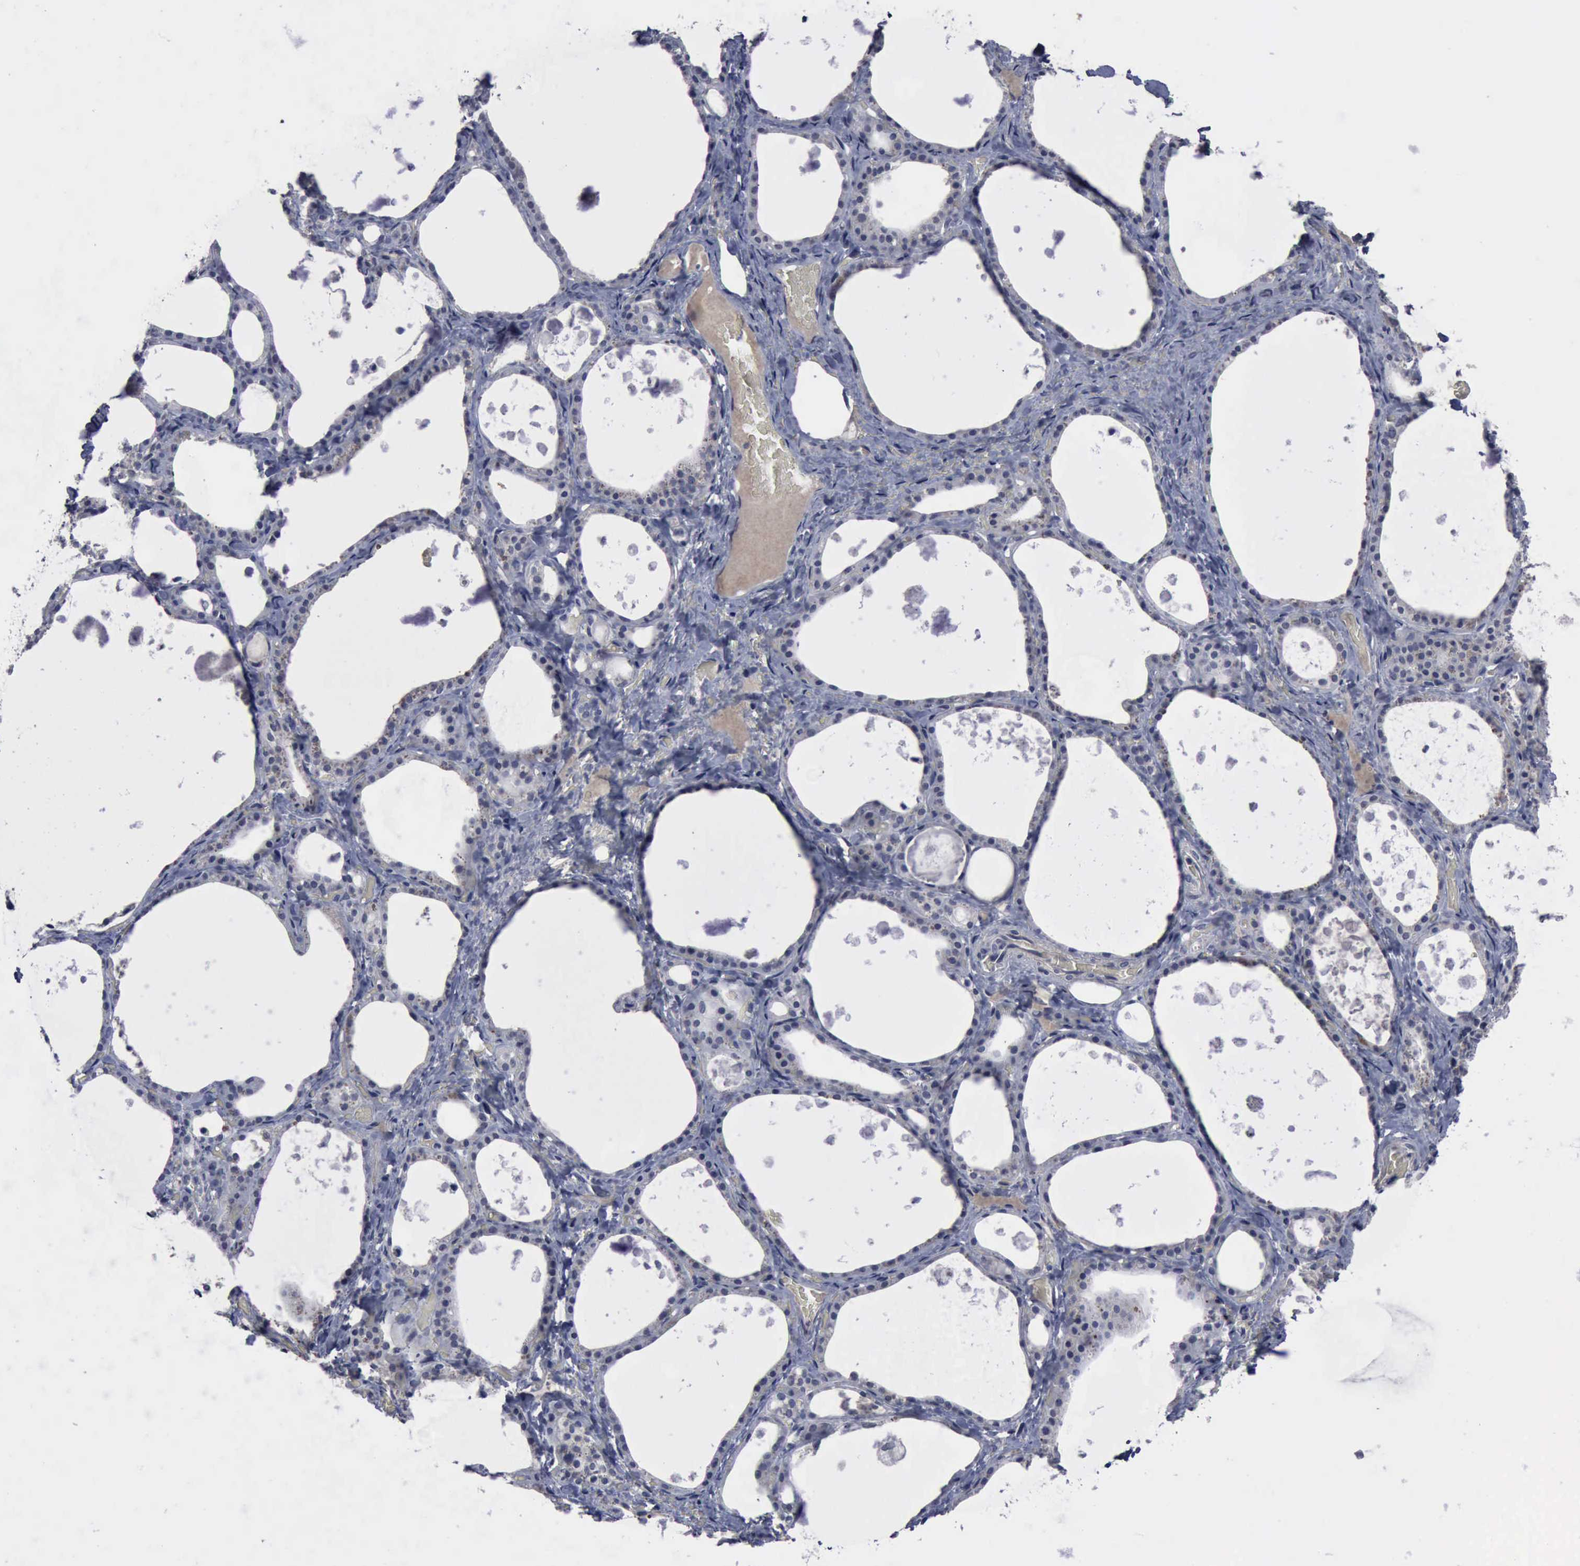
{"staining": {"intensity": "negative", "quantity": "none", "location": "none"}, "tissue": "thyroid gland", "cell_type": "Glandular cells", "image_type": "normal", "snomed": [{"axis": "morphology", "description": "Normal tissue, NOS"}, {"axis": "topography", "description": "Thyroid gland"}], "caption": "Immunohistochemistry (IHC) histopathology image of benign thyroid gland stained for a protein (brown), which shows no positivity in glandular cells.", "gene": "MYO18B", "patient": {"sex": "male", "age": 61}}